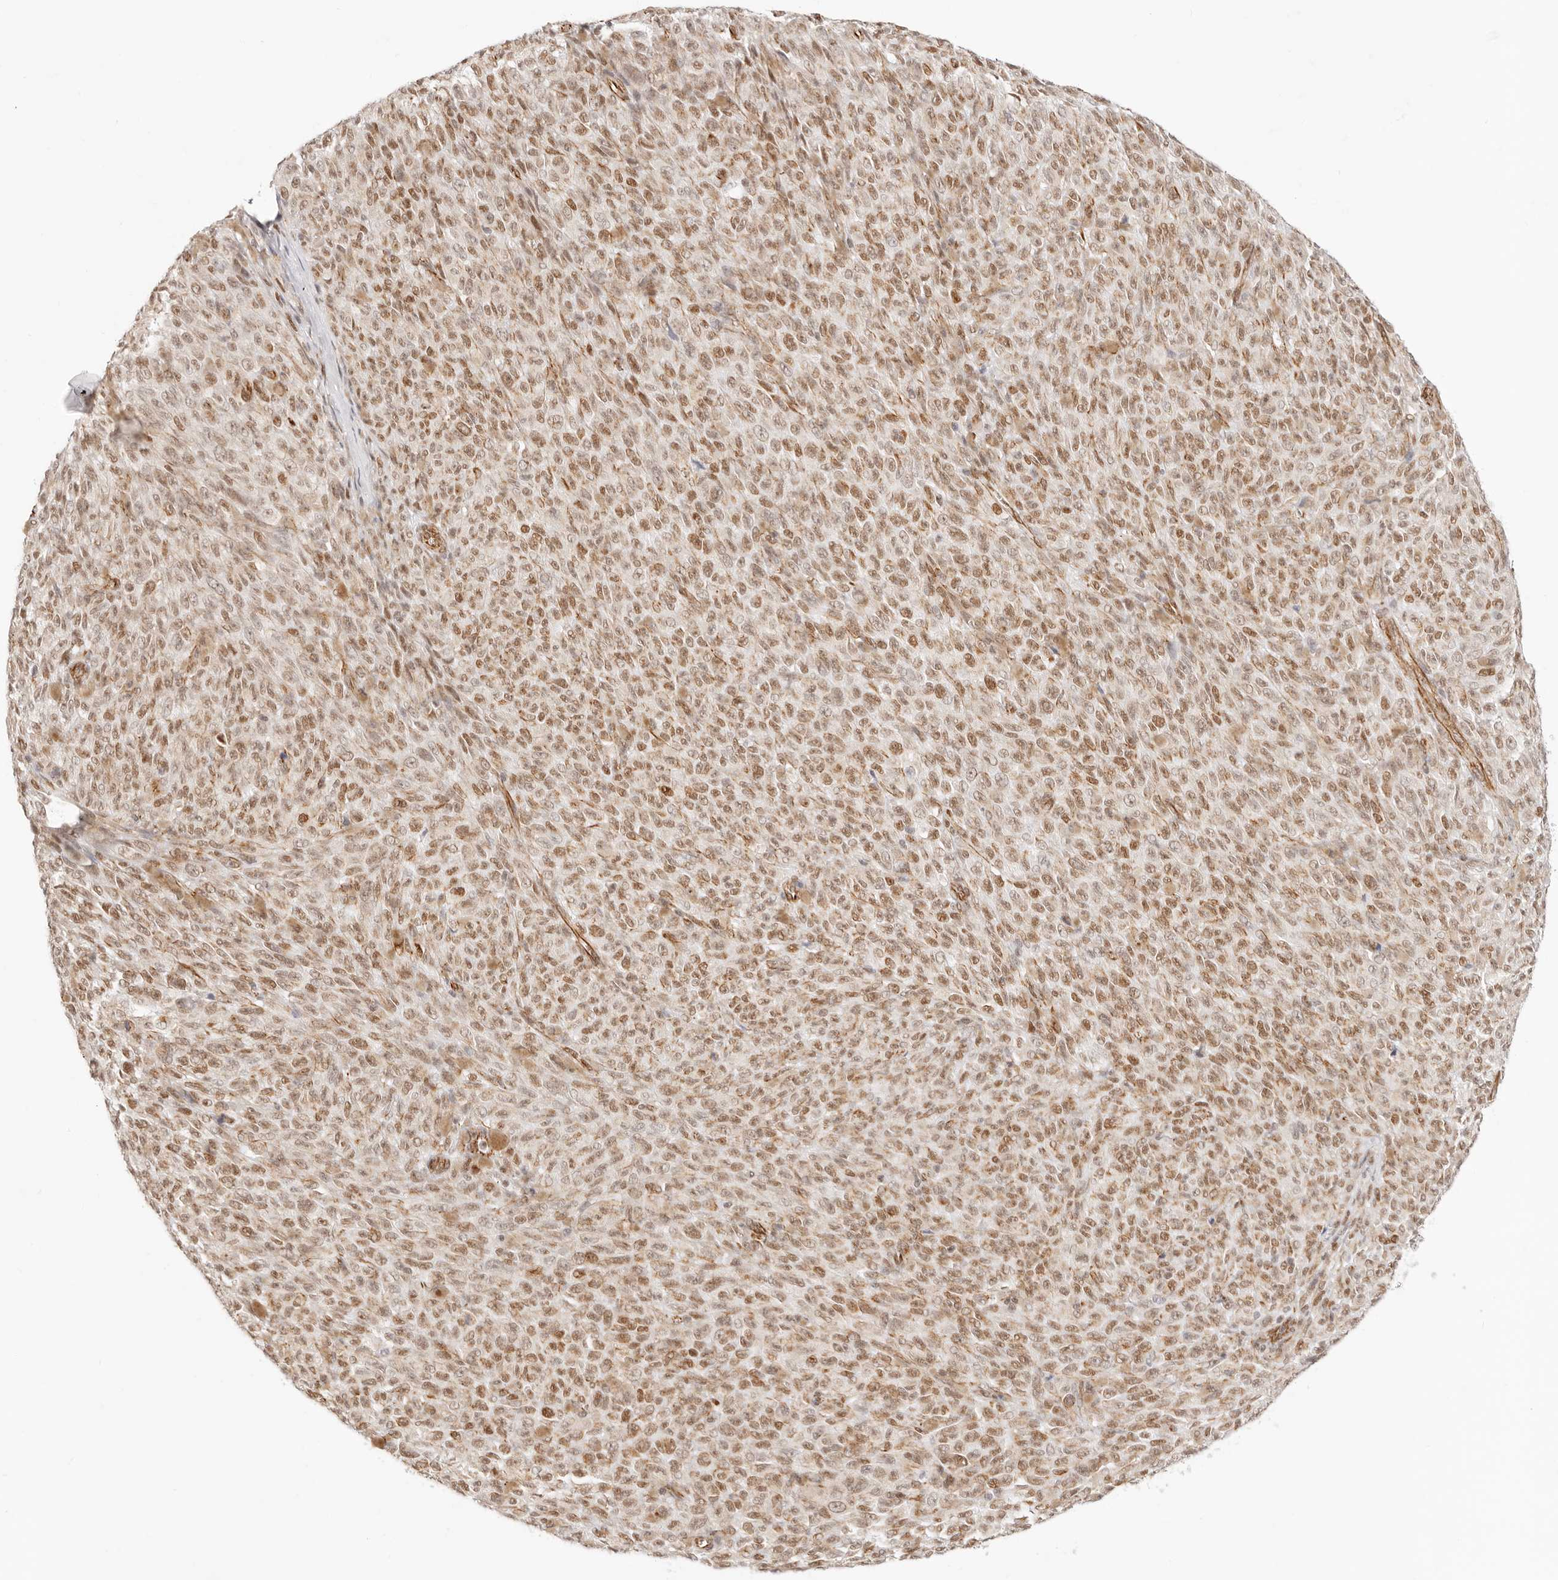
{"staining": {"intensity": "moderate", "quantity": ">75%", "location": "cytoplasmic/membranous,nuclear"}, "tissue": "melanoma", "cell_type": "Tumor cells", "image_type": "cancer", "snomed": [{"axis": "morphology", "description": "Malignant melanoma, NOS"}, {"axis": "topography", "description": "Skin"}], "caption": "IHC photomicrograph of human malignant melanoma stained for a protein (brown), which demonstrates medium levels of moderate cytoplasmic/membranous and nuclear positivity in approximately >75% of tumor cells.", "gene": "ZC3H11A", "patient": {"sex": "female", "age": 82}}